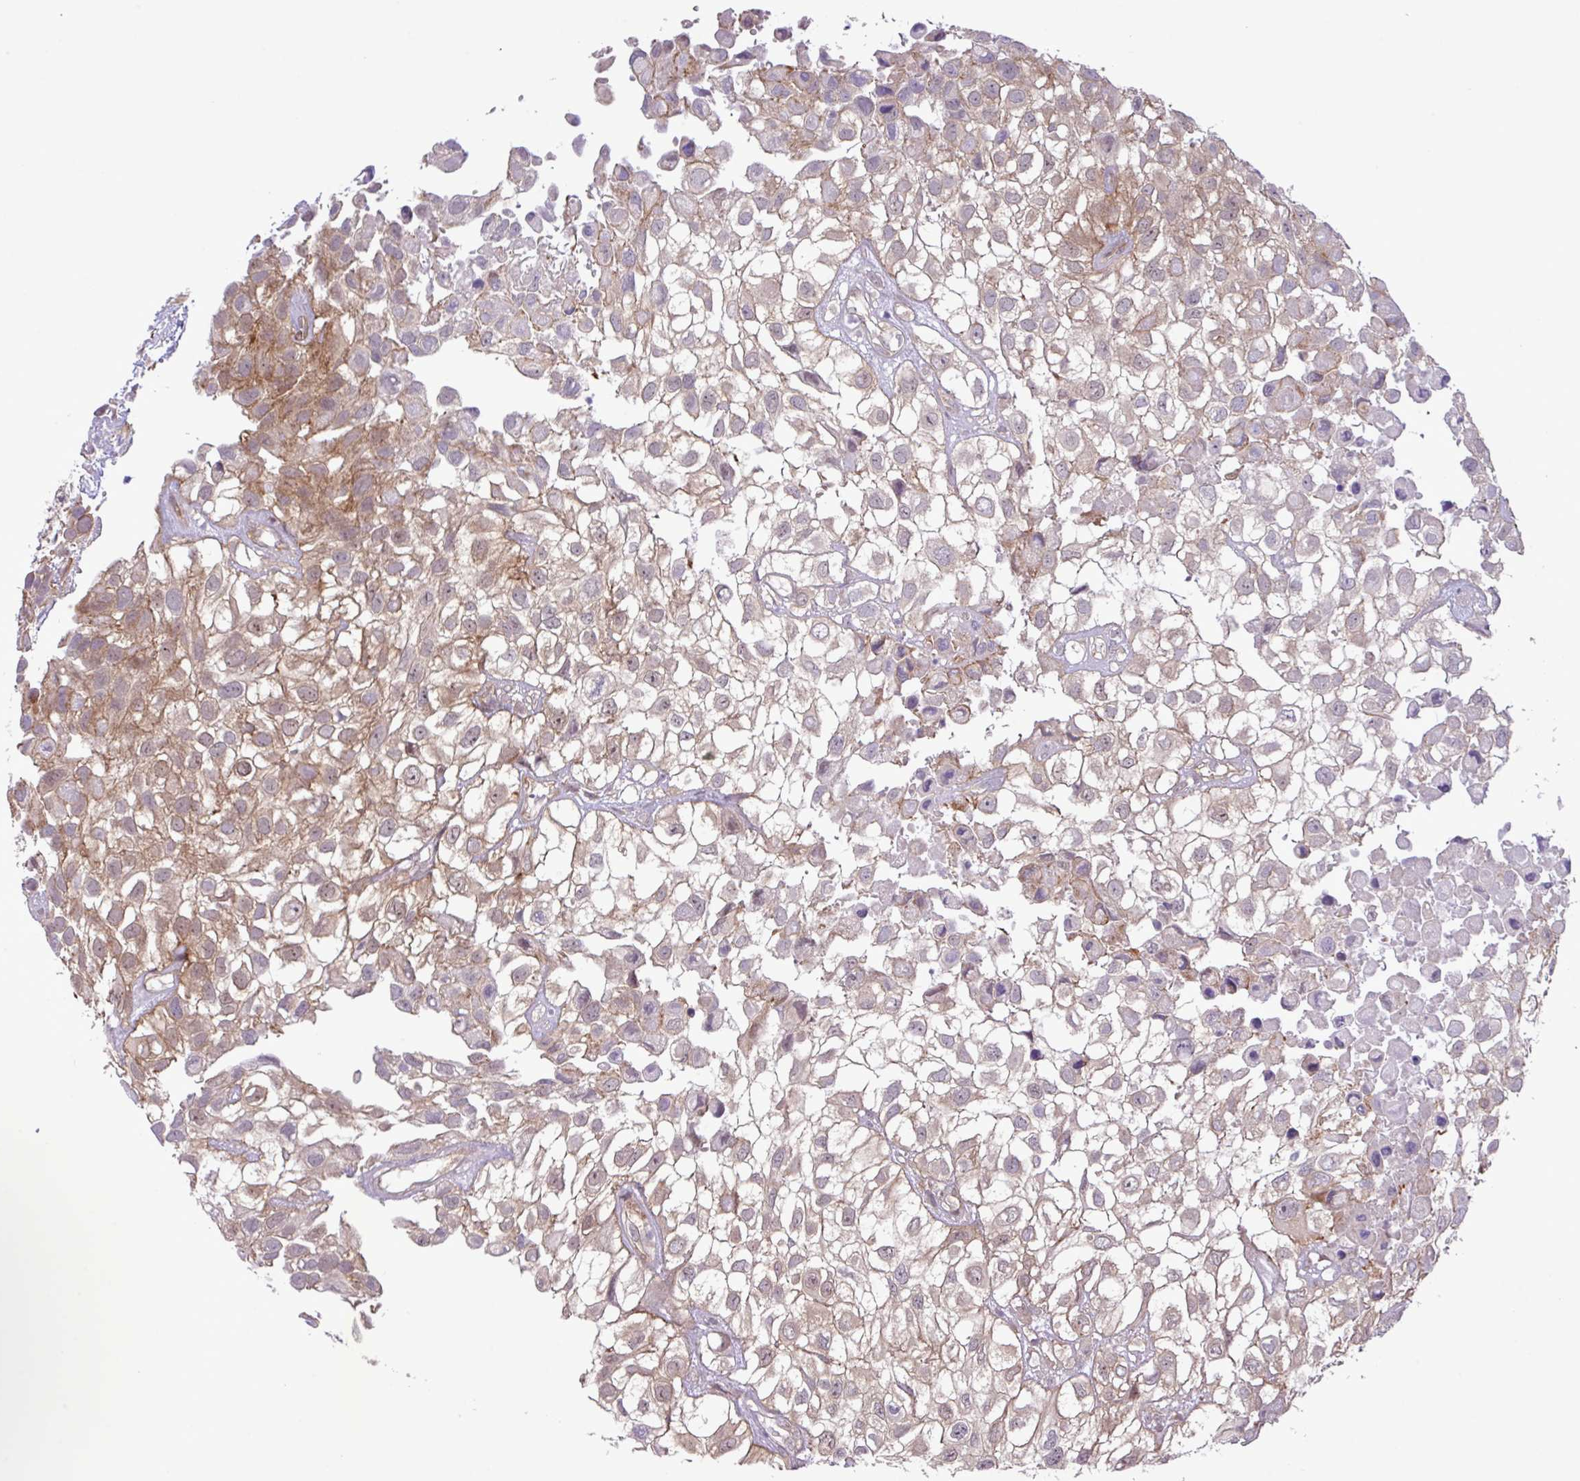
{"staining": {"intensity": "weak", "quantity": ">75%", "location": "cytoplasmic/membranous"}, "tissue": "urothelial cancer", "cell_type": "Tumor cells", "image_type": "cancer", "snomed": [{"axis": "morphology", "description": "Urothelial carcinoma, High grade"}, {"axis": "topography", "description": "Urinary bladder"}], "caption": "The histopathology image displays immunohistochemical staining of urothelial carcinoma (high-grade). There is weak cytoplasmic/membranous positivity is identified in approximately >75% of tumor cells.", "gene": "FAM222B", "patient": {"sex": "male", "age": 56}}